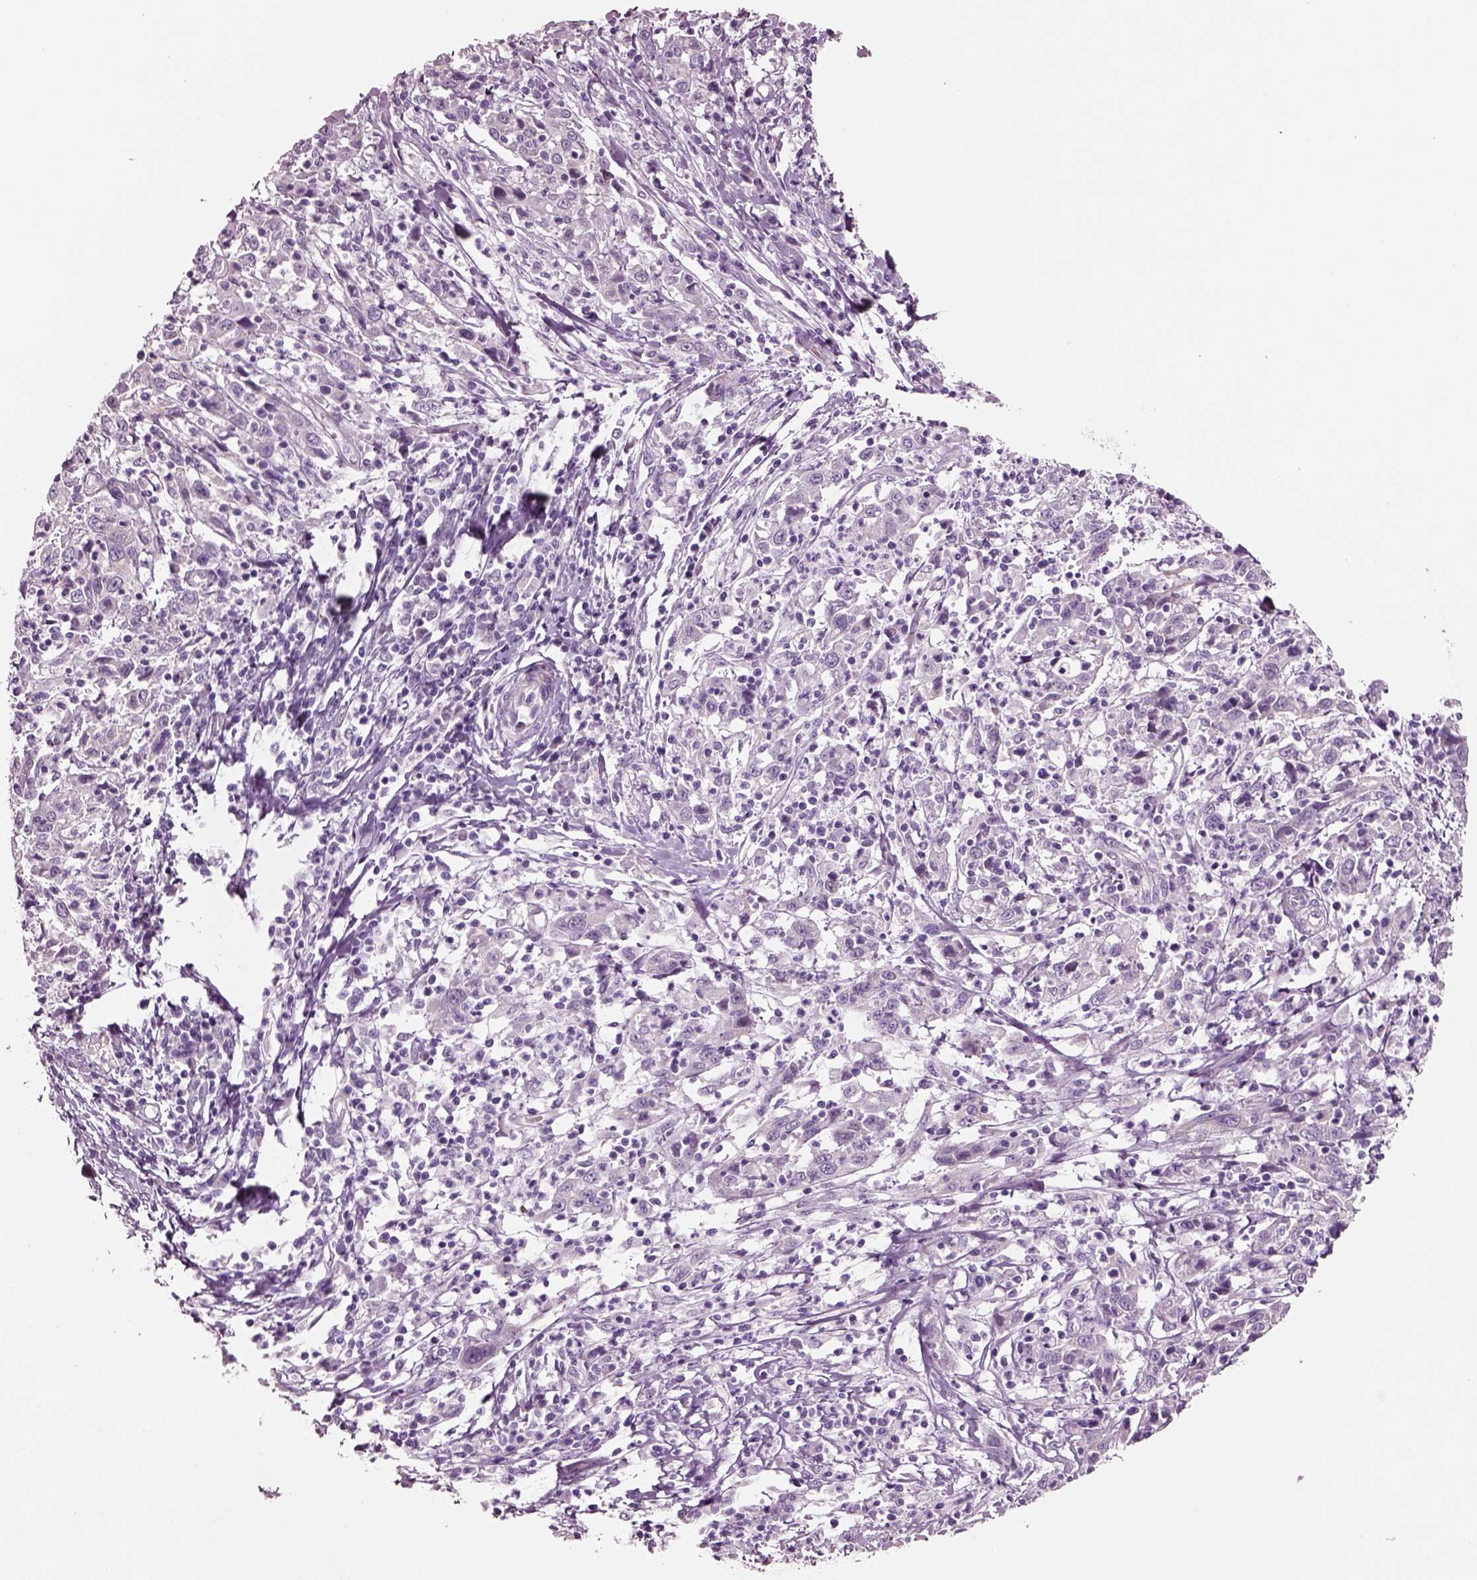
{"staining": {"intensity": "negative", "quantity": "none", "location": "none"}, "tissue": "cervical cancer", "cell_type": "Tumor cells", "image_type": "cancer", "snomed": [{"axis": "morphology", "description": "Squamous cell carcinoma, NOS"}, {"axis": "topography", "description": "Cervix"}], "caption": "Human cervical cancer stained for a protein using immunohistochemistry demonstrates no staining in tumor cells.", "gene": "SCML2", "patient": {"sex": "female", "age": 46}}